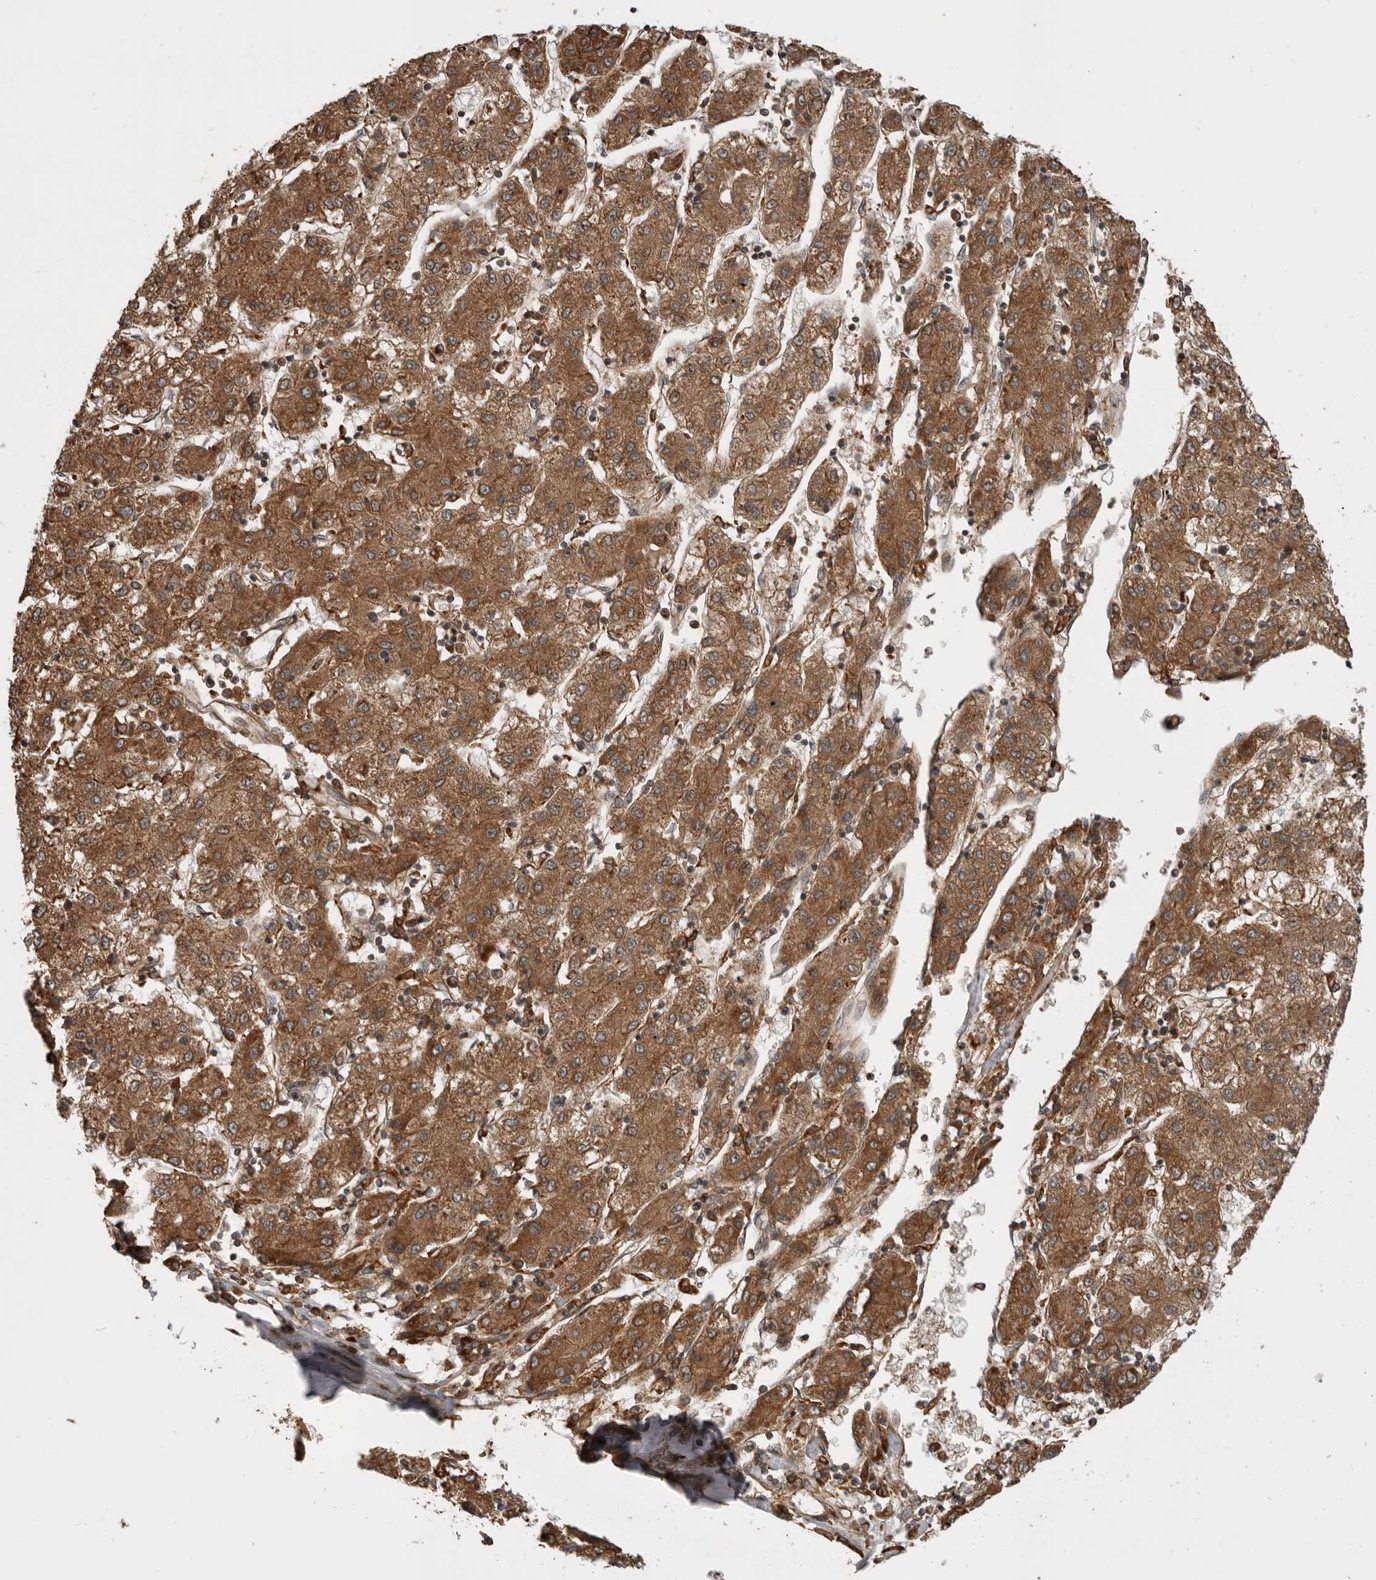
{"staining": {"intensity": "moderate", "quantity": ">75%", "location": "cytoplasmic/membranous"}, "tissue": "liver cancer", "cell_type": "Tumor cells", "image_type": "cancer", "snomed": [{"axis": "morphology", "description": "Carcinoma, Hepatocellular, NOS"}, {"axis": "topography", "description": "Liver"}], "caption": "Protein staining shows moderate cytoplasmic/membranous positivity in approximately >75% of tumor cells in liver cancer (hepatocellular carcinoma).", "gene": "RAB3GAP2", "patient": {"sex": "male", "age": 72}}